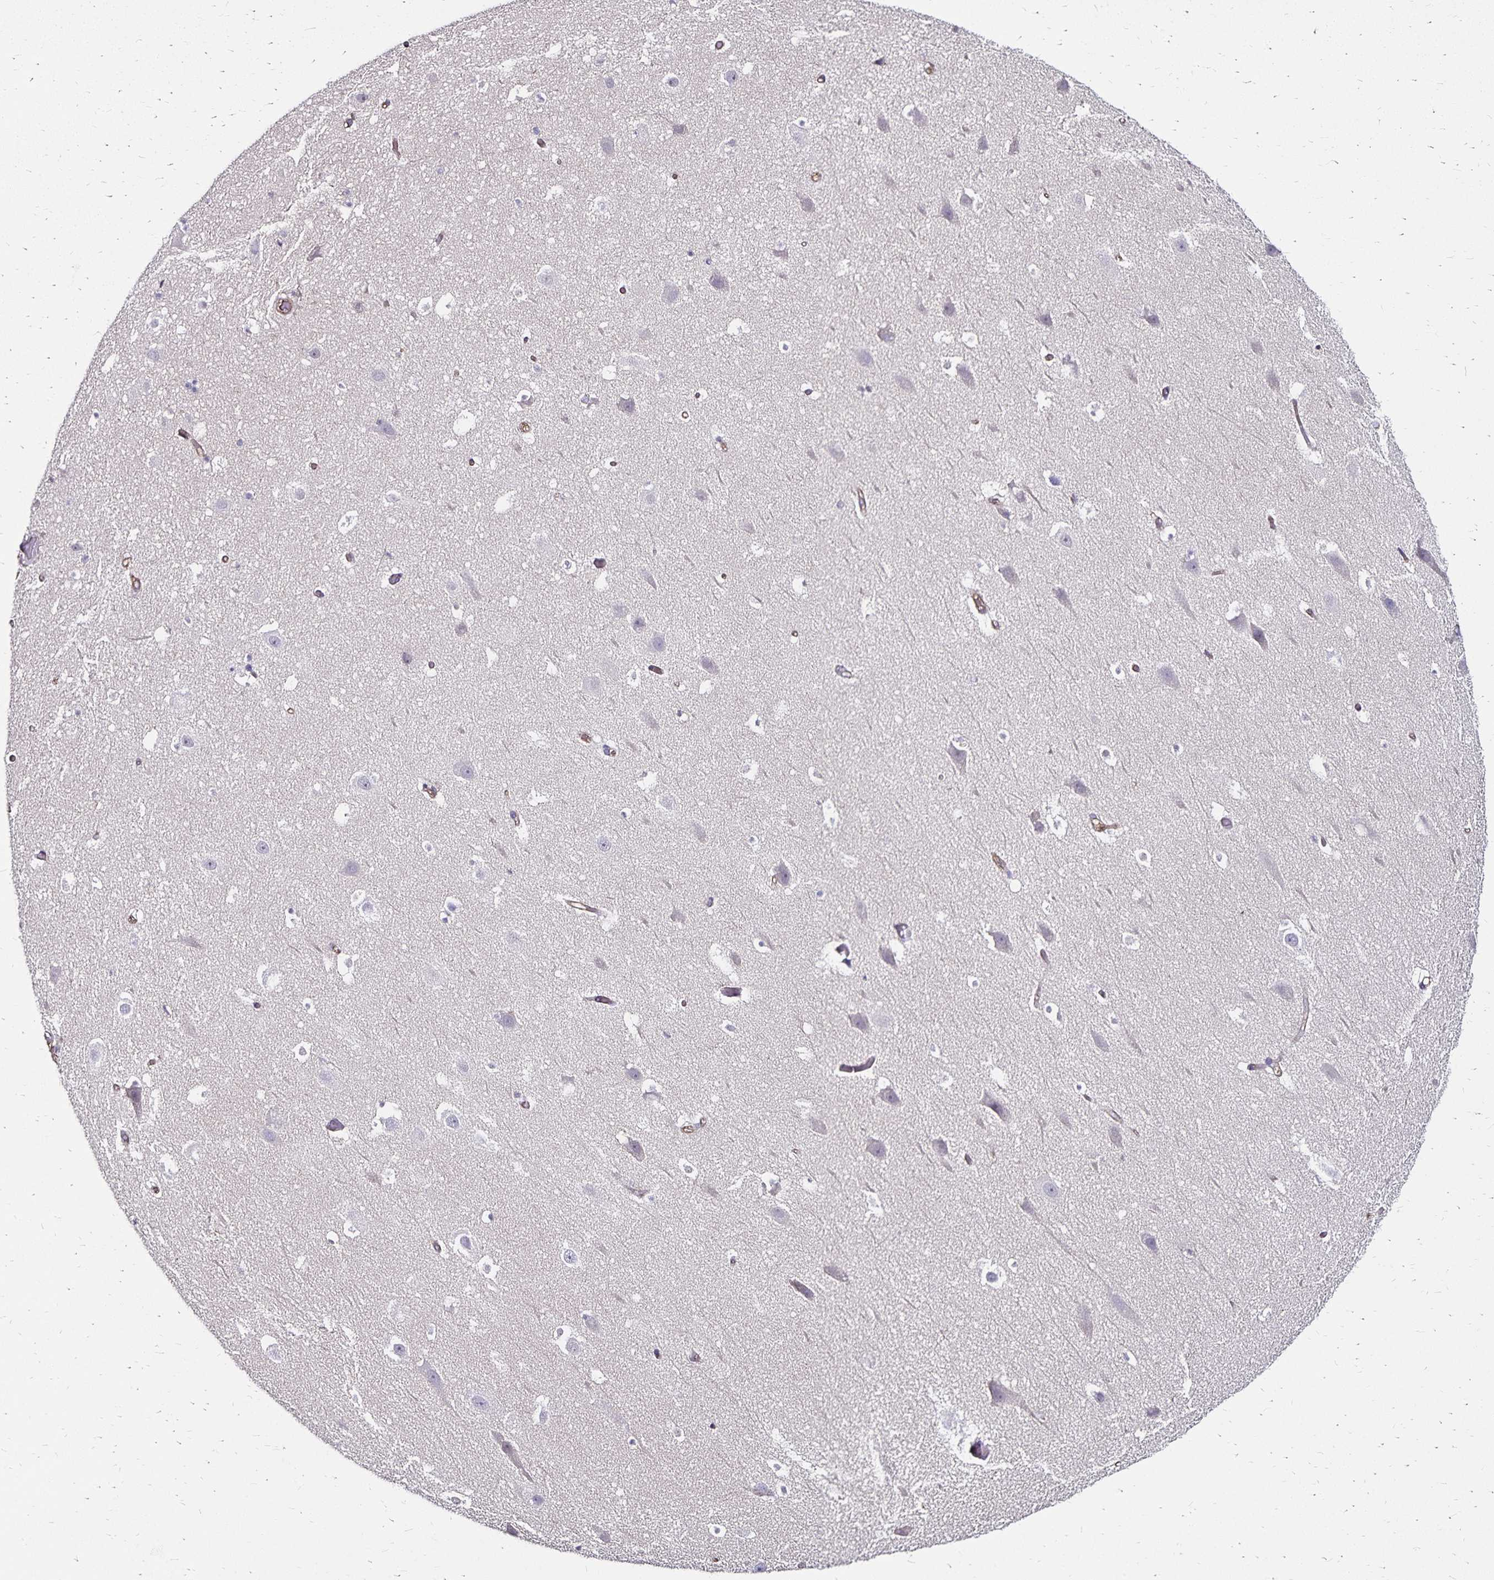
{"staining": {"intensity": "negative", "quantity": "none", "location": "none"}, "tissue": "hippocampus", "cell_type": "Glial cells", "image_type": "normal", "snomed": [{"axis": "morphology", "description": "Normal tissue, NOS"}, {"axis": "topography", "description": "Hippocampus"}], "caption": "High magnification brightfield microscopy of unremarkable hippocampus stained with DAB (3,3'-diaminobenzidine) (brown) and counterstained with hematoxylin (blue): glial cells show no significant positivity. Nuclei are stained in blue.", "gene": "RPRML", "patient": {"sex": "male", "age": 26}}